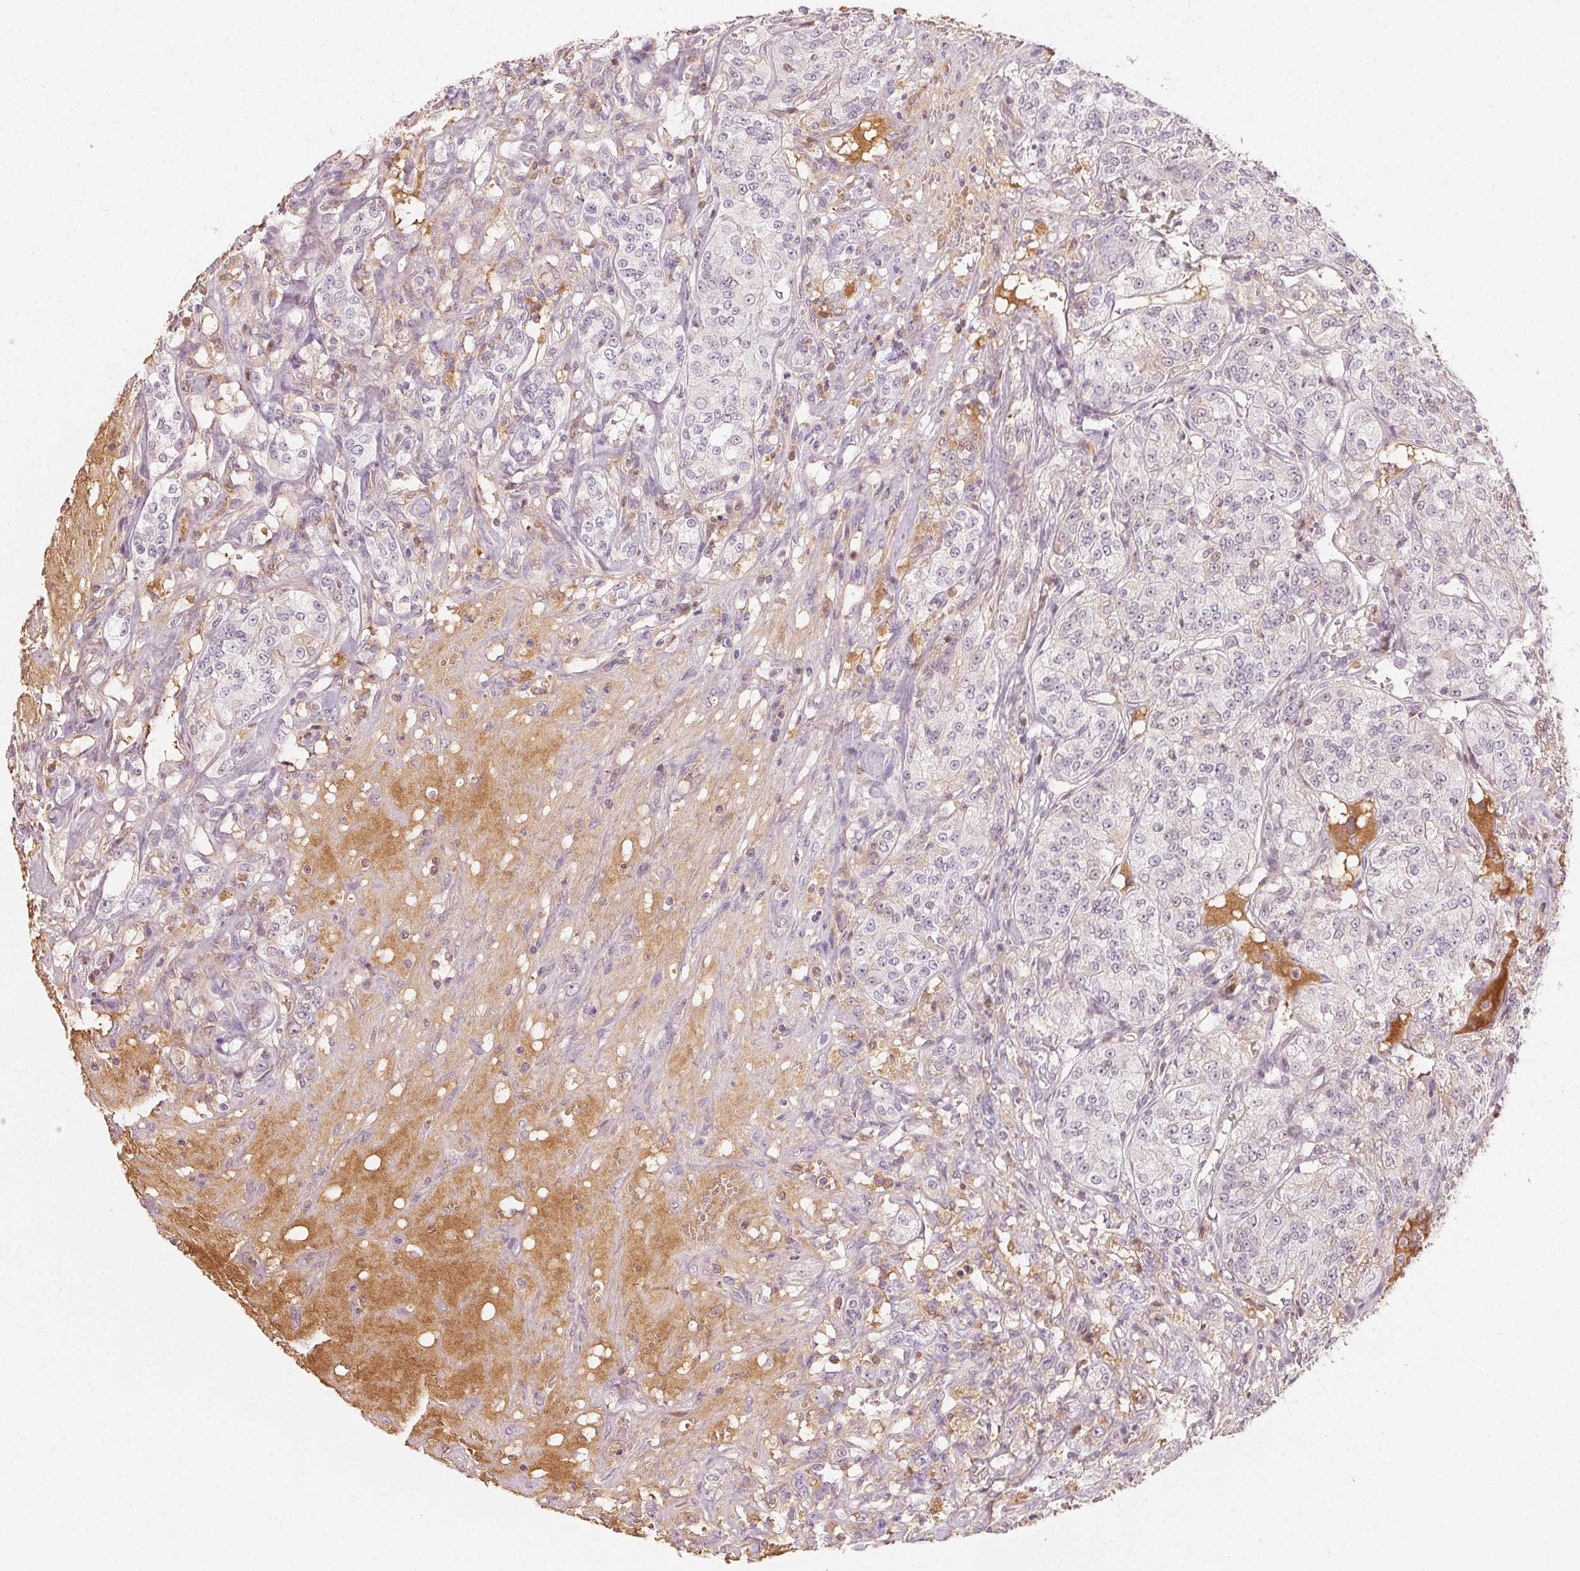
{"staining": {"intensity": "negative", "quantity": "none", "location": "none"}, "tissue": "renal cancer", "cell_type": "Tumor cells", "image_type": "cancer", "snomed": [{"axis": "morphology", "description": "Adenocarcinoma, NOS"}, {"axis": "topography", "description": "Kidney"}], "caption": "This is an immunohistochemistry micrograph of human renal cancer. There is no staining in tumor cells.", "gene": "AFM", "patient": {"sex": "female", "age": 63}}